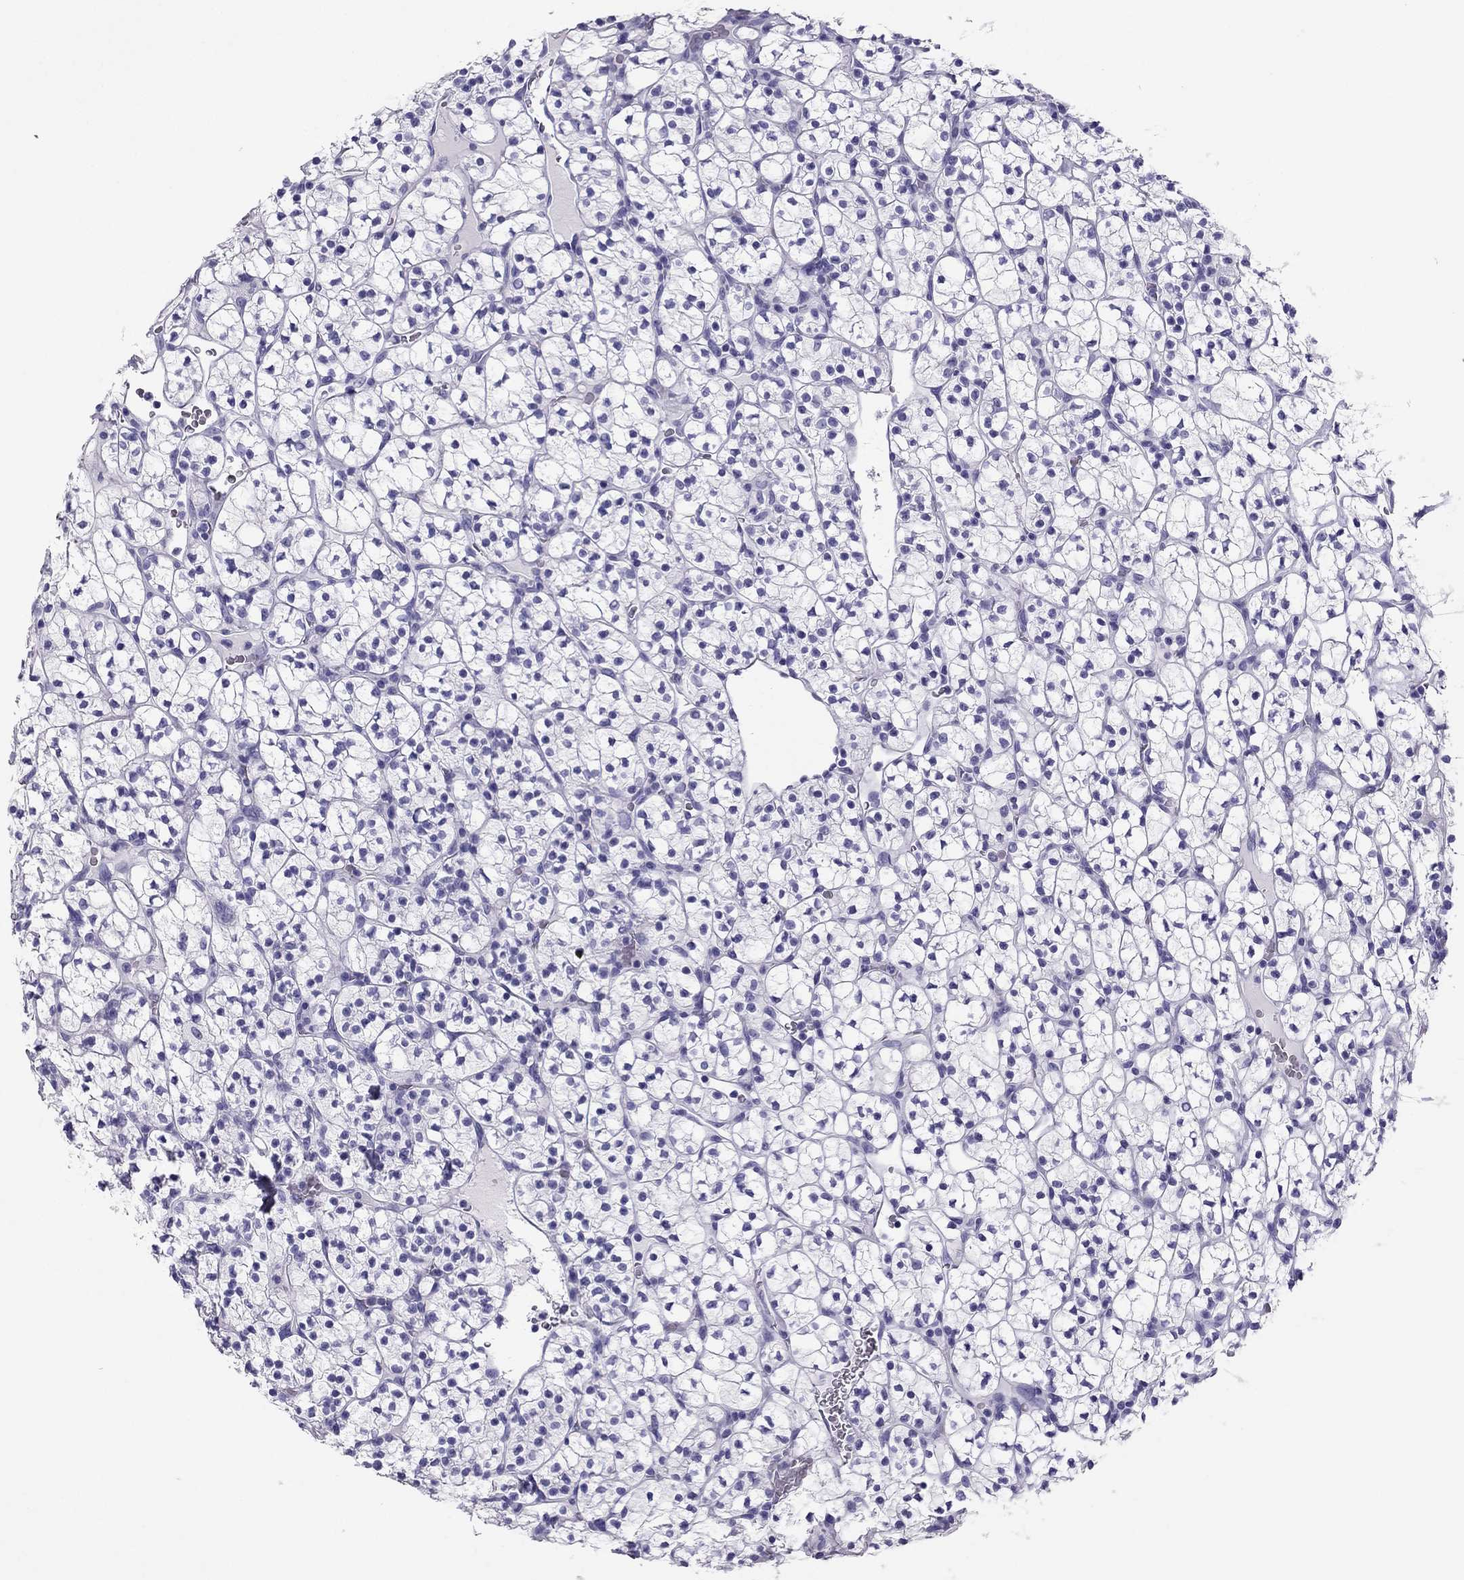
{"staining": {"intensity": "negative", "quantity": "none", "location": "none"}, "tissue": "renal cancer", "cell_type": "Tumor cells", "image_type": "cancer", "snomed": [{"axis": "morphology", "description": "Adenocarcinoma, NOS"}, {"axis": "topography", "description": "Kidney"}], "caption": "The histopathology image exhibits no staining of tumor cells in renal adenocarcinoma.", "gene": "PDE6A", "patient": {"sex": "female", "age": 89}}